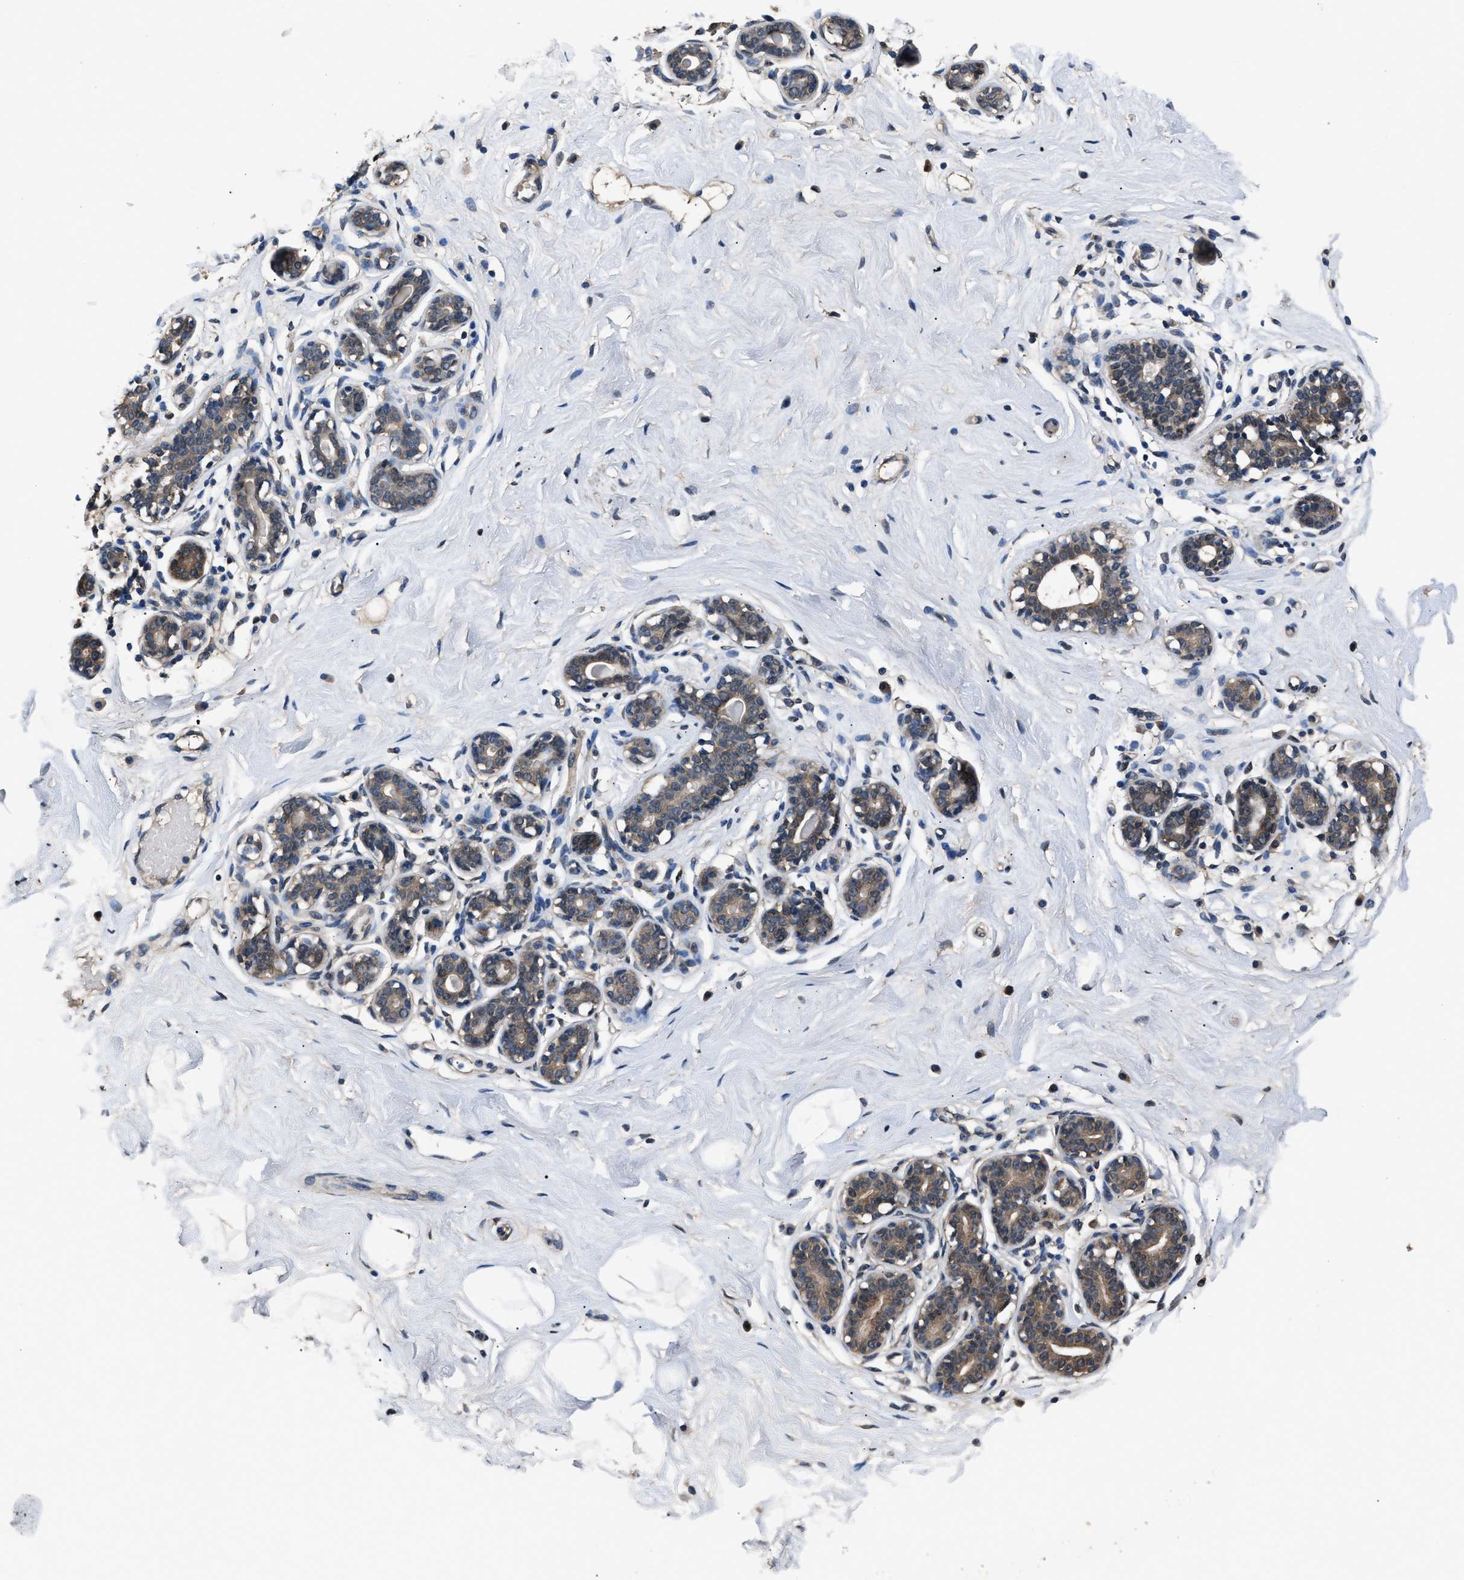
{"staining": {"intensity": "weak", "quantity": ">75%", "location": "cytoplasmic/membranous"}, "tissue": "breast", "cell_type": "Adipocytes", "image_type": "normal", "snomed": [{"axis": "morphology", "description": "Normal tissue, NOS"}, {"axis": "topography", "description": "Breast"}], "caption": "A brown stain shows weak cytoplasmic/membranous staining of a protein in adipocytes of benign breast.", "gene": "GSTP1", "patient": {"sex": "female", "age": 23}}